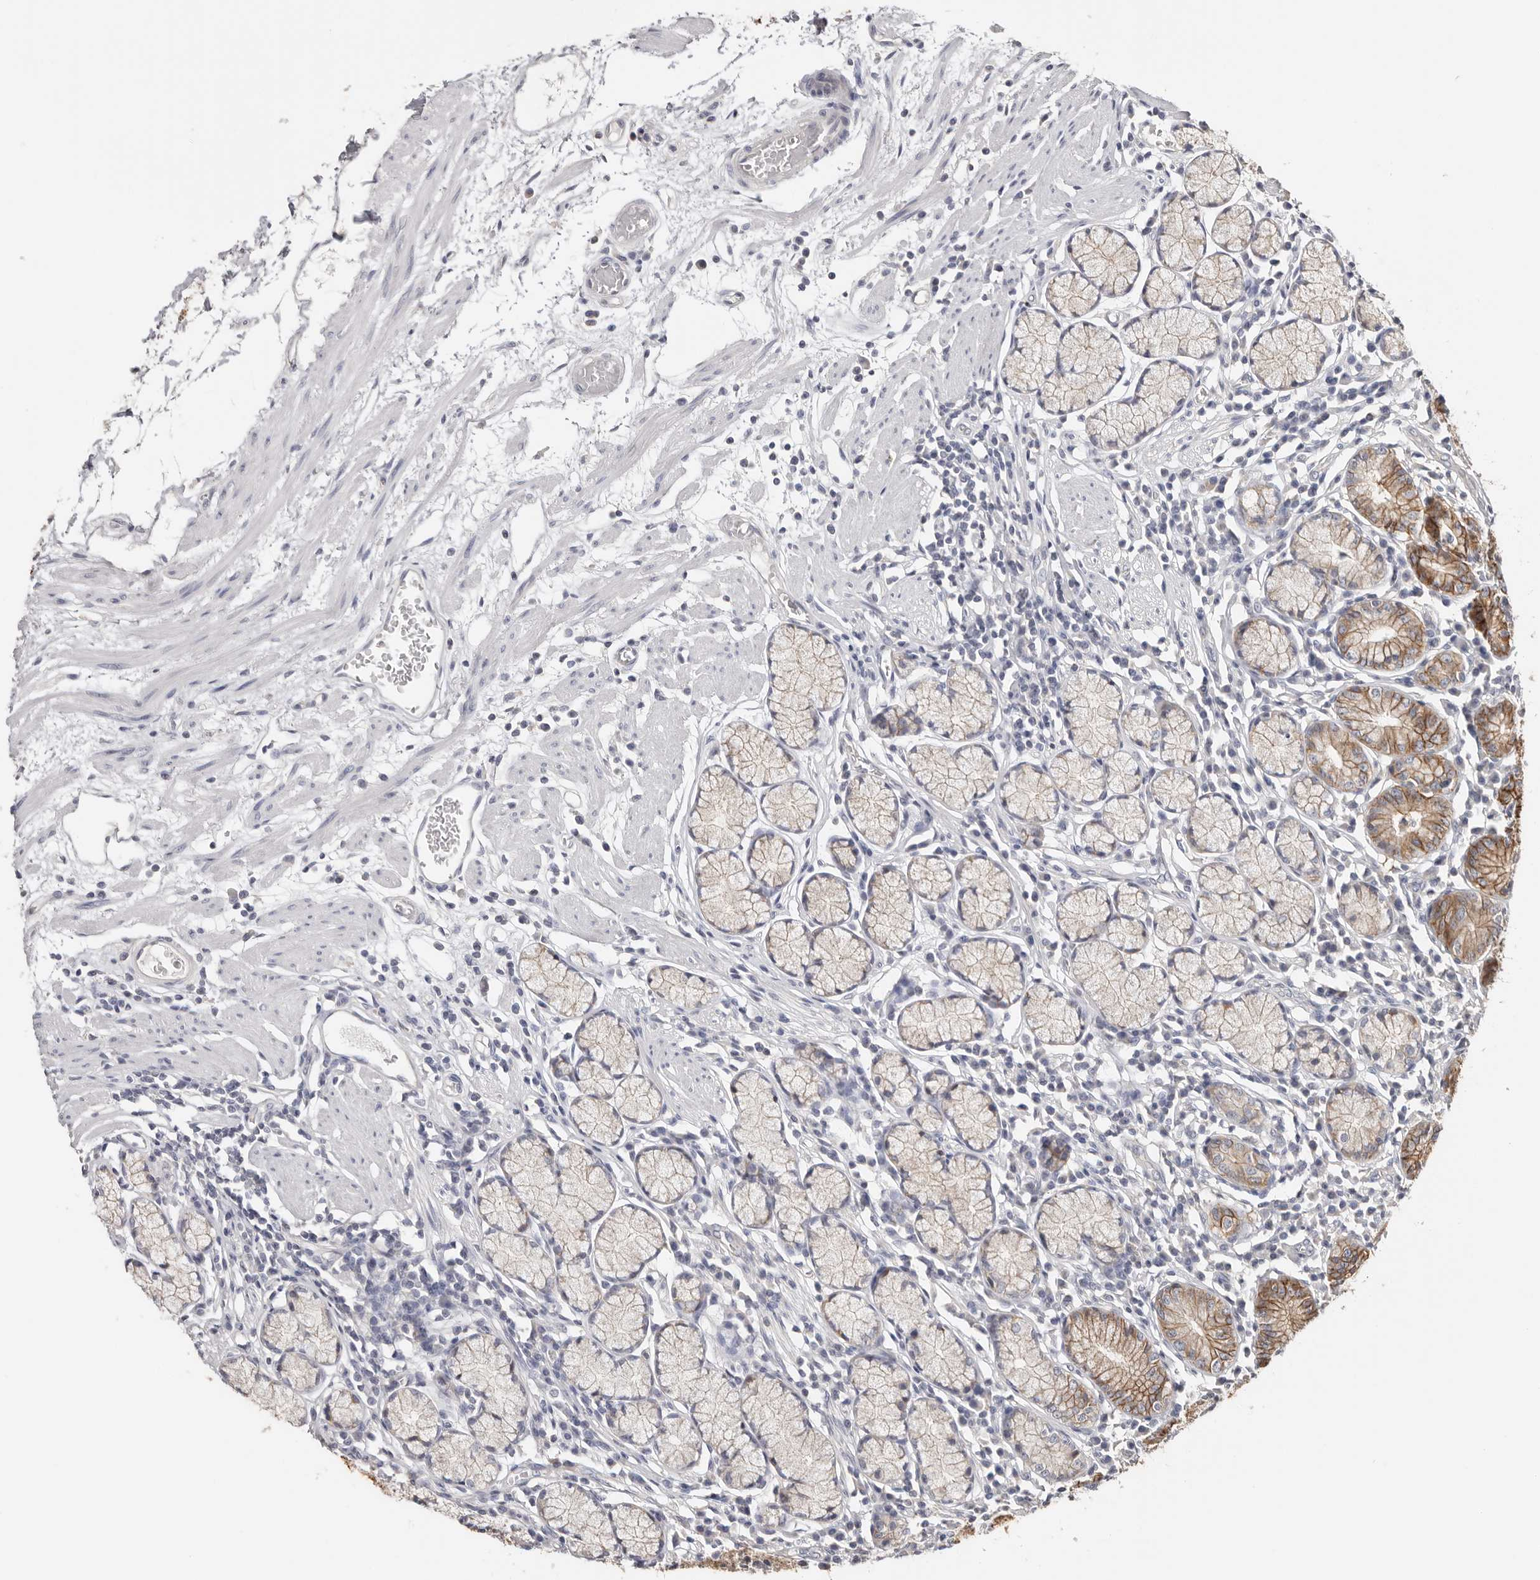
{"staining": {"intensity": "strong", "quantity": ">75%", "location": "cytoplasmic/membranous"}, "tissue": "stomach", "cell_type": "Glandular cells", "image_type": "normal", "snomed": [{"axis": "morphology", "description": "Normal tissue, NOS"}, {"axis": "topography", "description": "Stomach"}], "caption": "High-magnification brightfield microscopy of benign stomach stained with DAB (brown) and counterstained with hematoxylin (blue). glandular cells exhibit strong cytoplasmic/membranous positivity is identified in about>75% of cells. The staining is performed using DAB brown chromogen to label protein expression. The nuclei are counter-stained blue using hematoxylin.", "gene": "S100A14", "patient": {"sex": "male", "age": 55}}